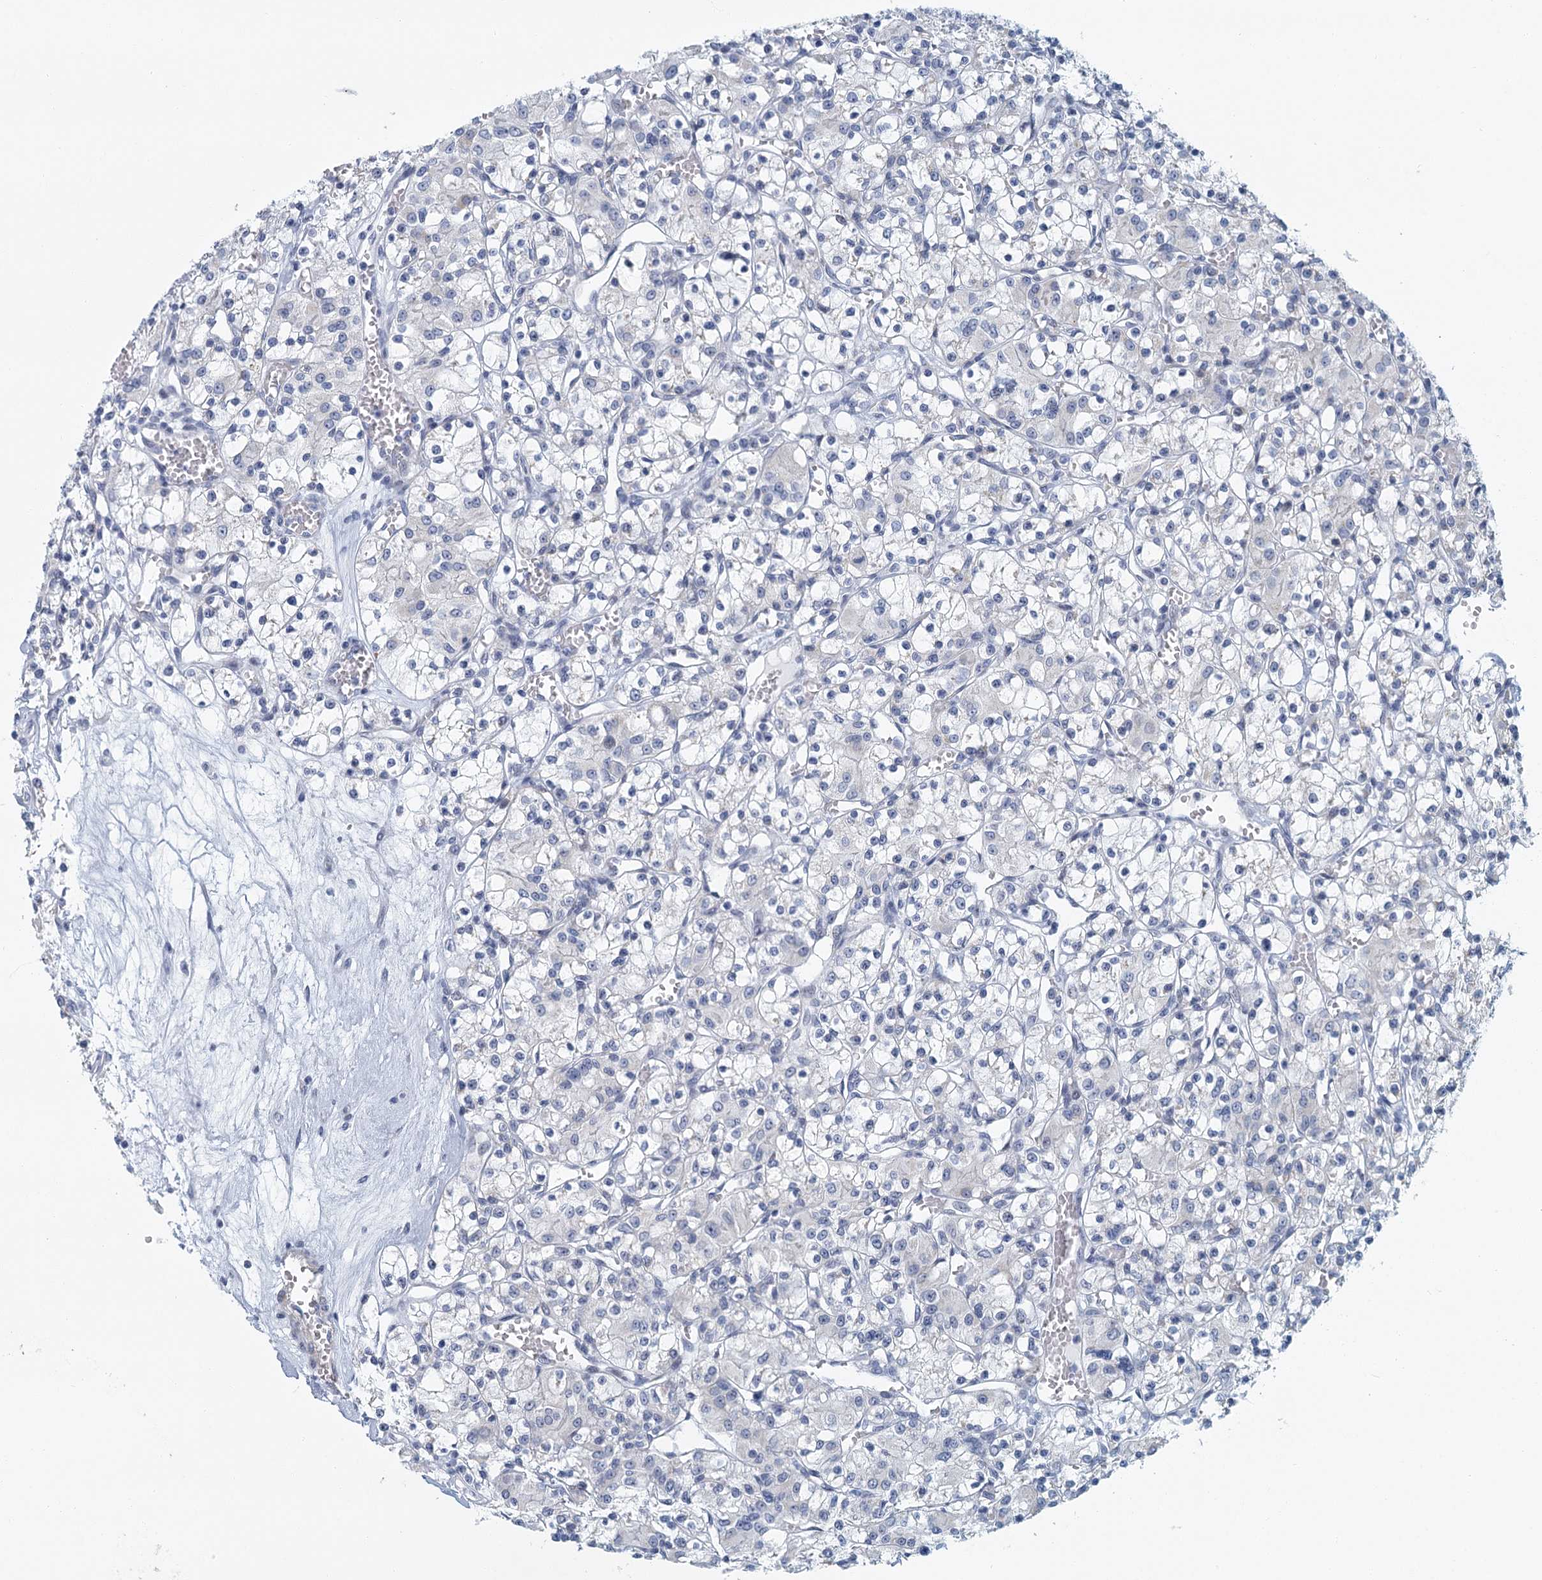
{"staining": {"intensity": "negative", "quantity": "none", "location": "none"}, "tissue": "renal cancer", "cell_type": "Tumor cells", "image_type": "cancer", "snomed": [{"axis": "morphology", "description": "Adenocarcinoma, NOS"}, {"axis": "topography", "description": "Kidney"}], "caption": "A photomicrograph of renal adenocarcinoma stained for a protein shows no brown staining in tumor cells. (Stains: DAB (3,3'-diaminobenzidine) immunohistochemistry with hematoxylin counter stain, Microscopy: brightfield microscopy at high magnification).", "gene": "ZNF527", "patient": {"sex": "female", "age": 59}}